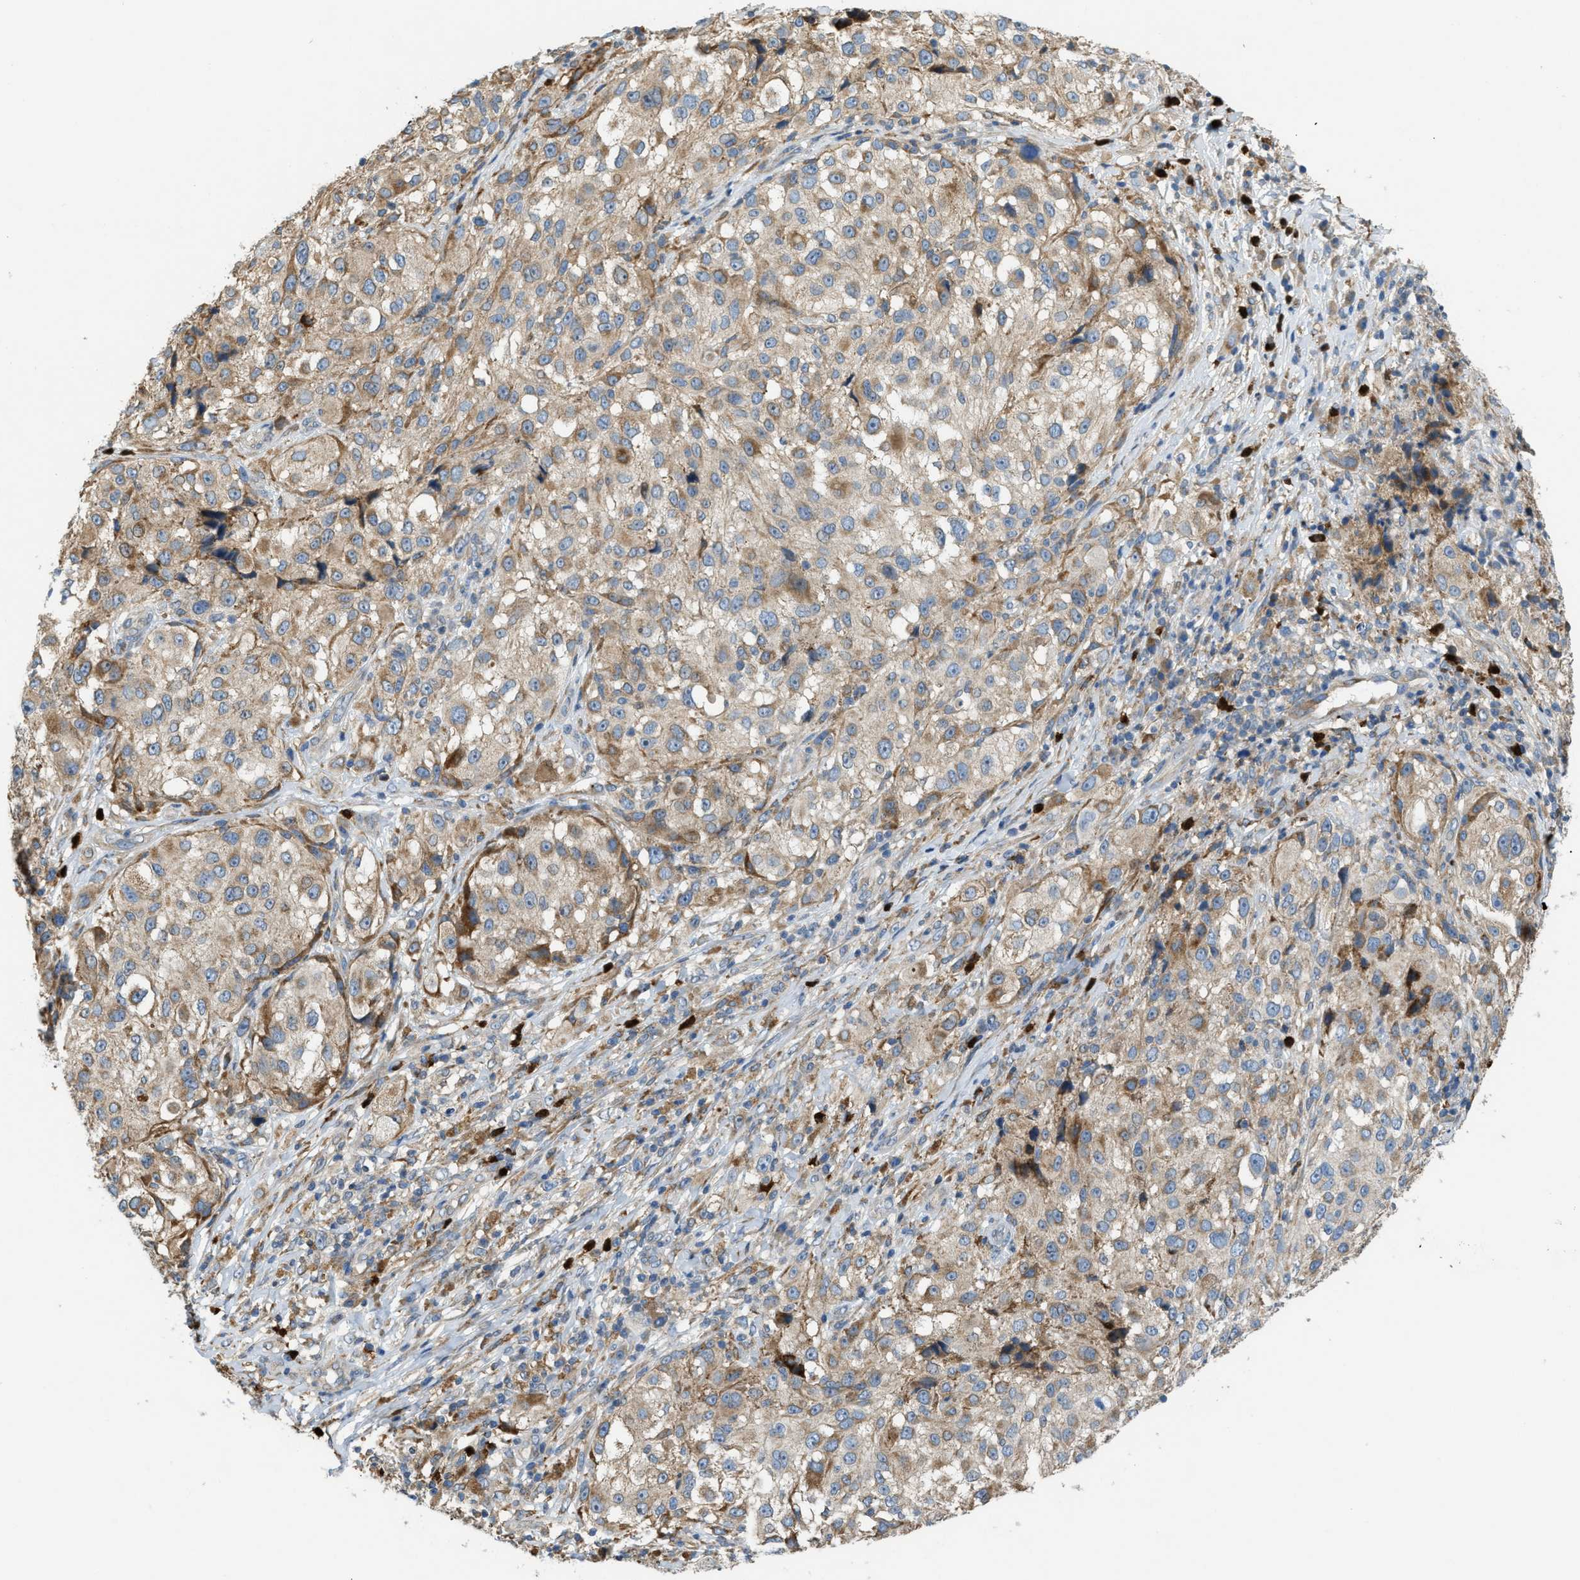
{"staining": {"intensity": "moderate", "quantity": ">75%", "location": "cytoplasmic/membranous"}, "tissue": "melanoma", "cell_type": "Tumor cells", "image_type": "cancer", "snomed": [{"axis": "morphology", "description": "Necrosis, NOS"}, {"axis": "morphology", "description": "Malignant melanoma, NOS"}, {"axis": "topography", "description": "Skin"}], "caption": "Brown immunohistochemical staining in melanoma reveals moderate cytoplasmic/membranous staining in about >75% of tumor cells. (IHC, brightfield microscopy, high magnification).", "gene": "TMEM68", "patient": {"sex": "female", "age": 87}}